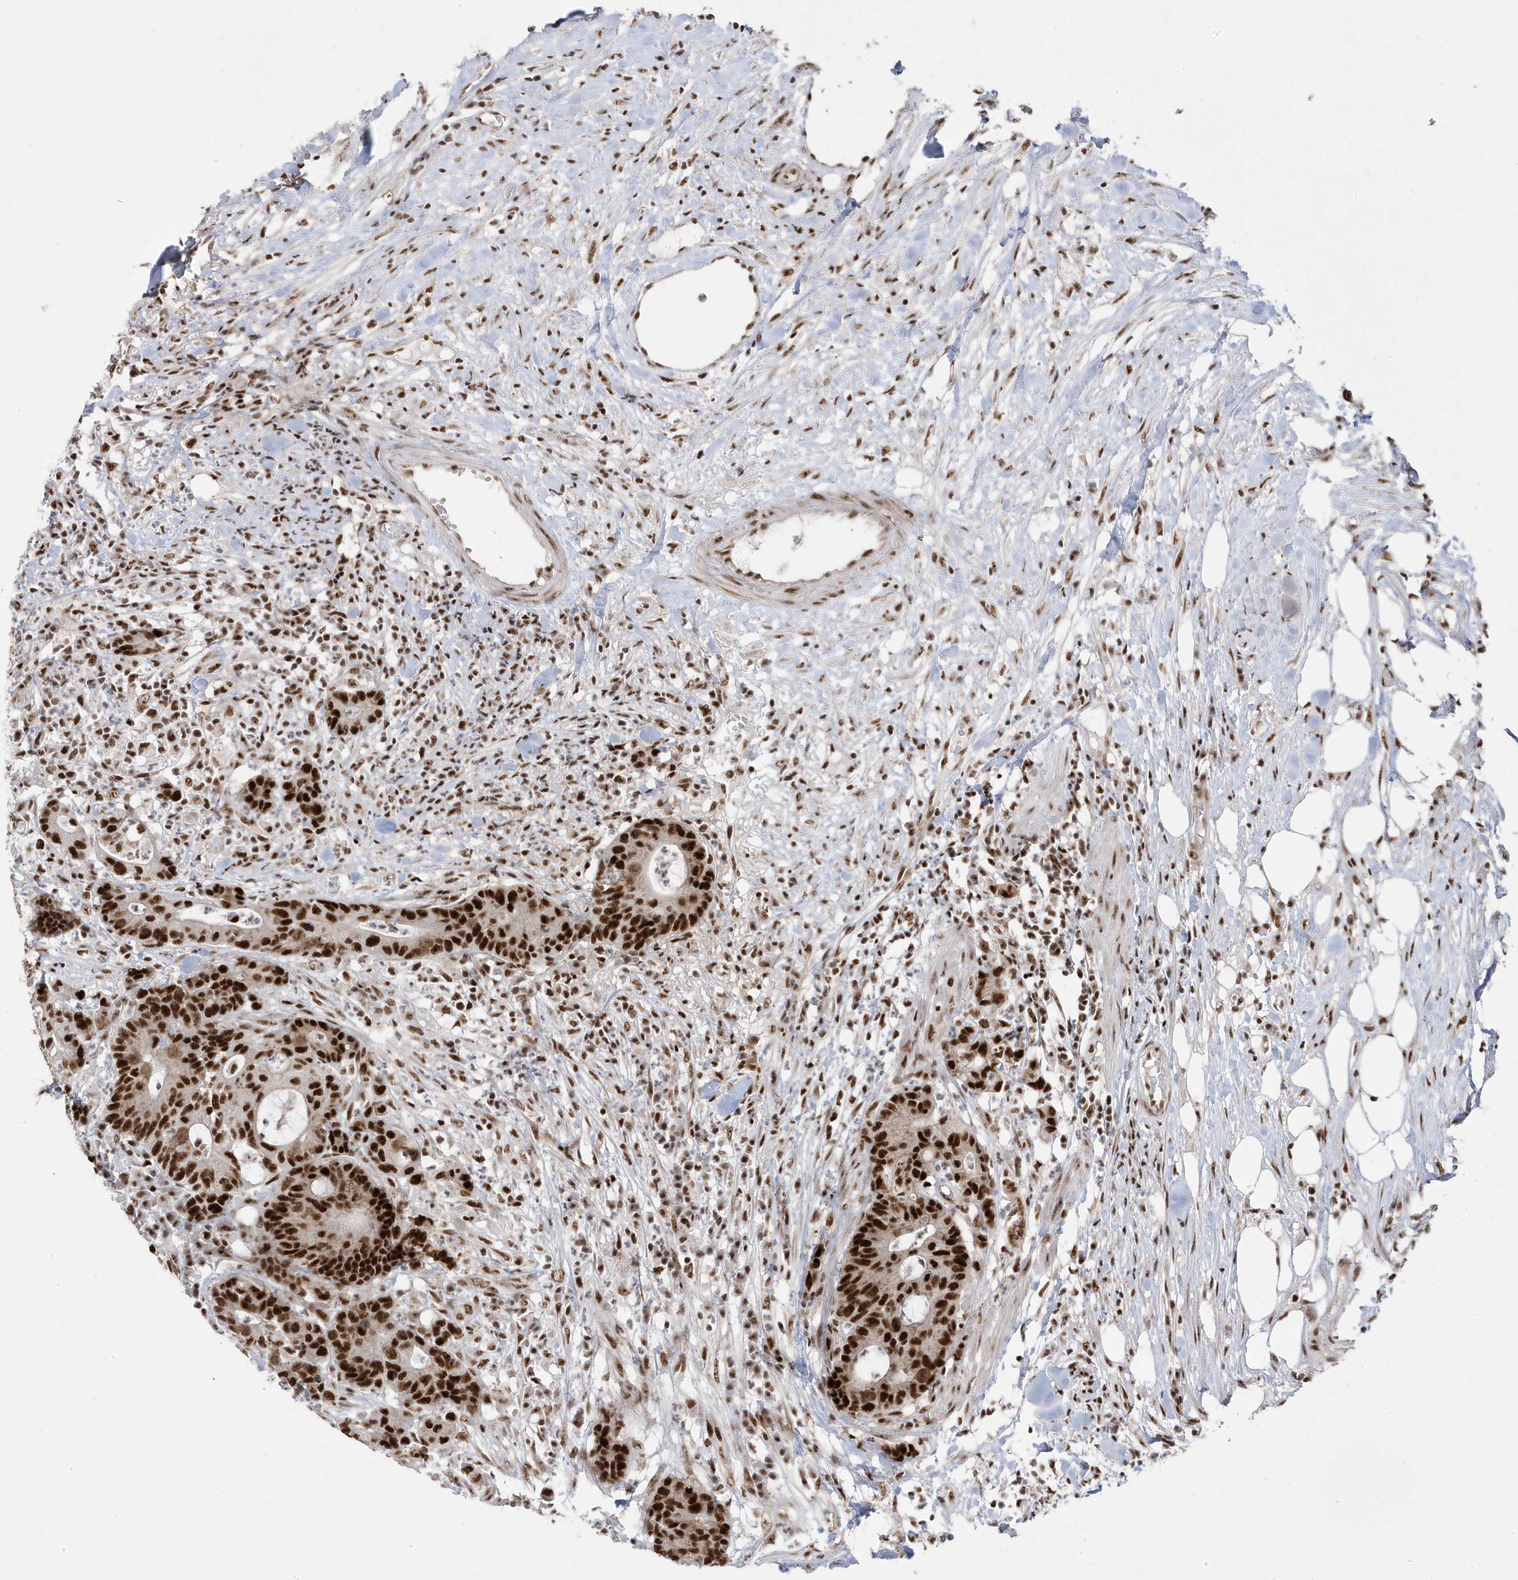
{"staining": {"intensity": "strong", "quantity": ">75%", "location": "nuclear"}, "tissue": "colorectal cancer", "cell_type": "Tumor cells", "image_type": "cancer", "snomed": [{"axis": "morphology", "description": "Adenocarcinoma, NOS"}, {"axis": "topography", "description": "Colon"}], "caption": "Protein staining reveals strong nuclear staining in approximately >75% of tumor cells in colorectal cancer (adenocarcinoma). (IHC, brightfield microscopy, high magnification).", "gene": "MTREX", "patient": {"sex": "female", "age": 84}}